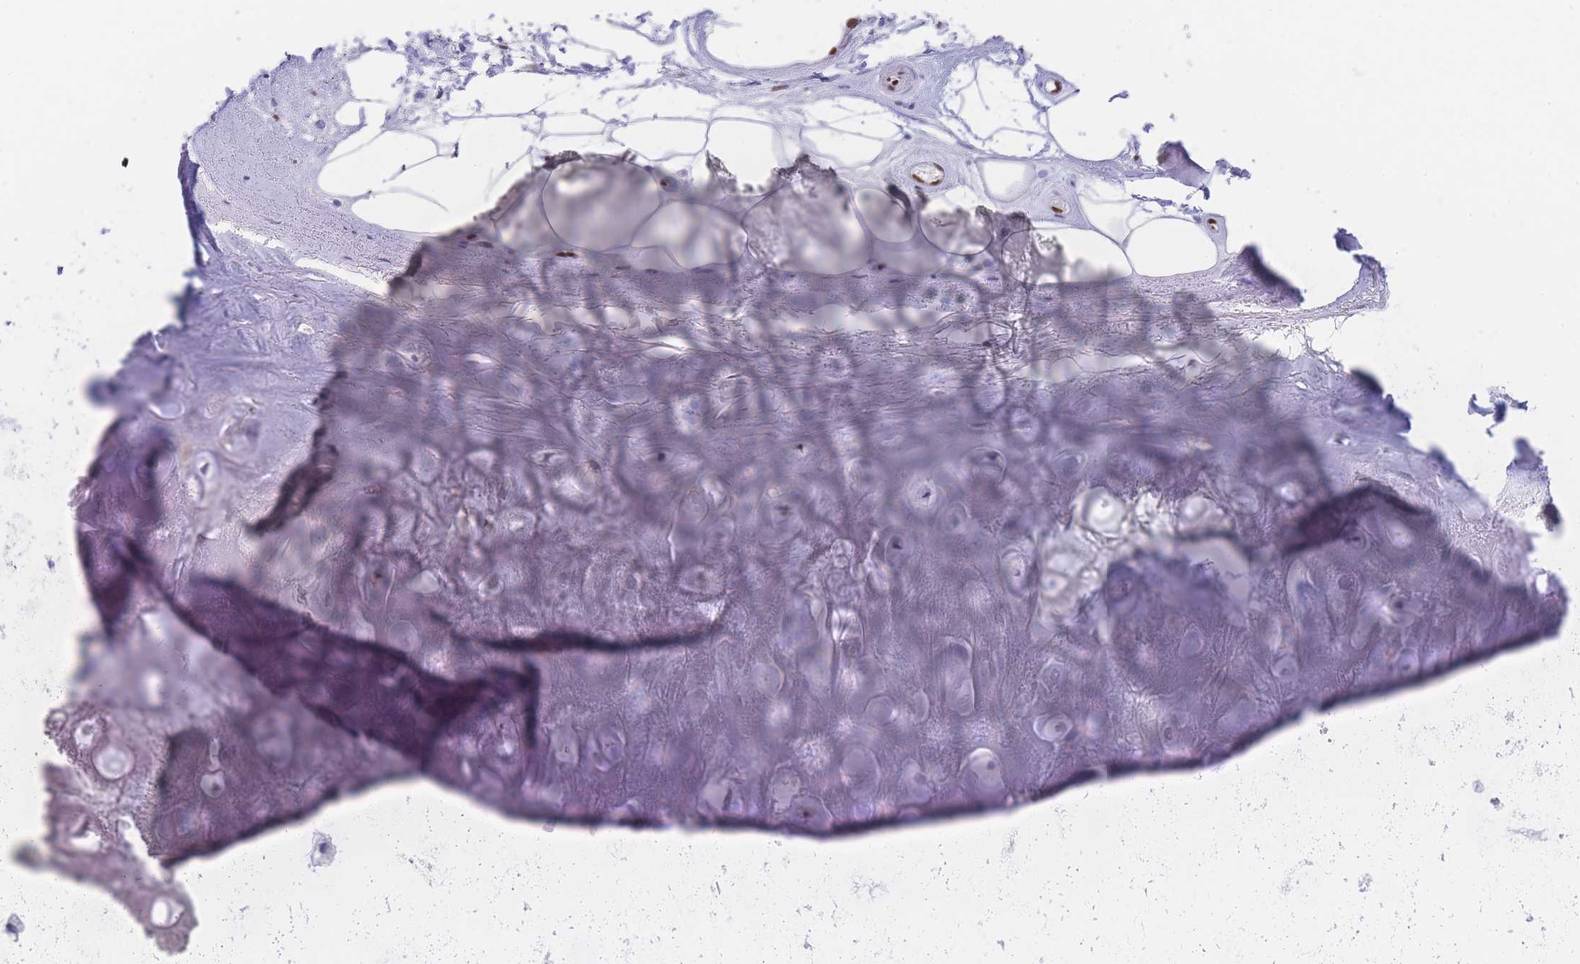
{"staining": {"intensity": "negative", "quantity": "none", "location": "none"}, "tissue": "adipose tissue", "cell_type": "Adipocytes", "image_type": "normal", "snomed": [{"axis": "morphology", "description": "Normal tissue, NOS"}, {"axis": "topography", "description": "Cartilage tissue"}], "caption": "Adipose tissue was stained to show a protein in brown. There is no significant staining in adipocytes. (DAB IHC with hematoxylin counter stain).", "gene": "PSMB5", "patient": {"sex": "male", "age": 81}}